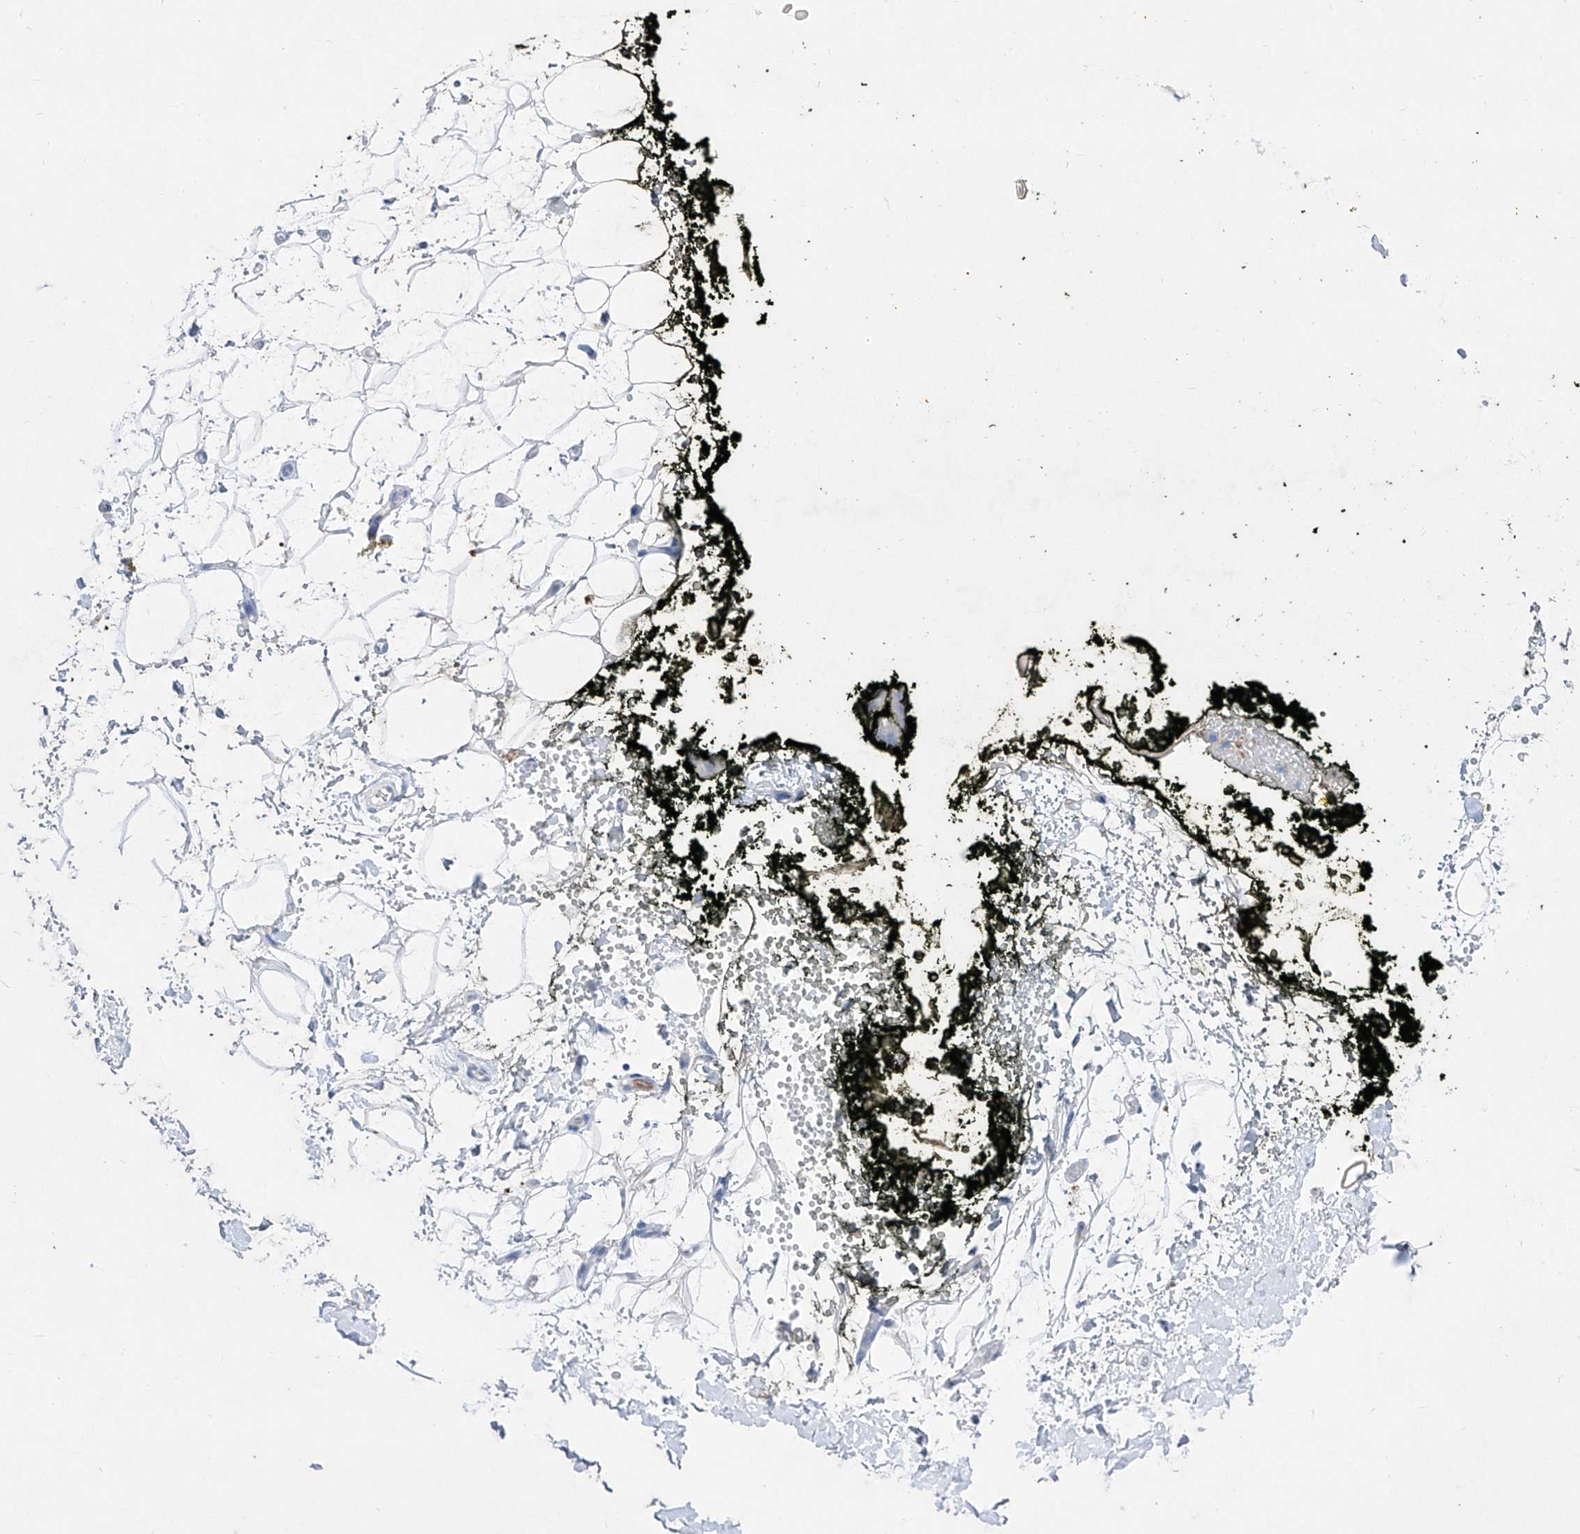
{"staining": {"intensity": "negative", "quantity": "none", "location": "none"}, "tissue": "adipose tissue", "cell_type": "Adipocytes", "image_type": "normal", "snomed": [{"axis": "morphology", "description": "Normal tissue, NOS"}, {"axis": "morphology", "description": "Adenocarcinoma, NOS"}, {"axis": "topography", "description": "Pancreas"}, {"axis": "topography", "description": "Peripheral nerve tissue"}], "caption": "Human adipose tissue stained for a protein using immunohistochemistry (IHC) displays no expression in adipocytes.", "gene": "TM7SF2", "patient": {"sex": "male", "age": 59}}